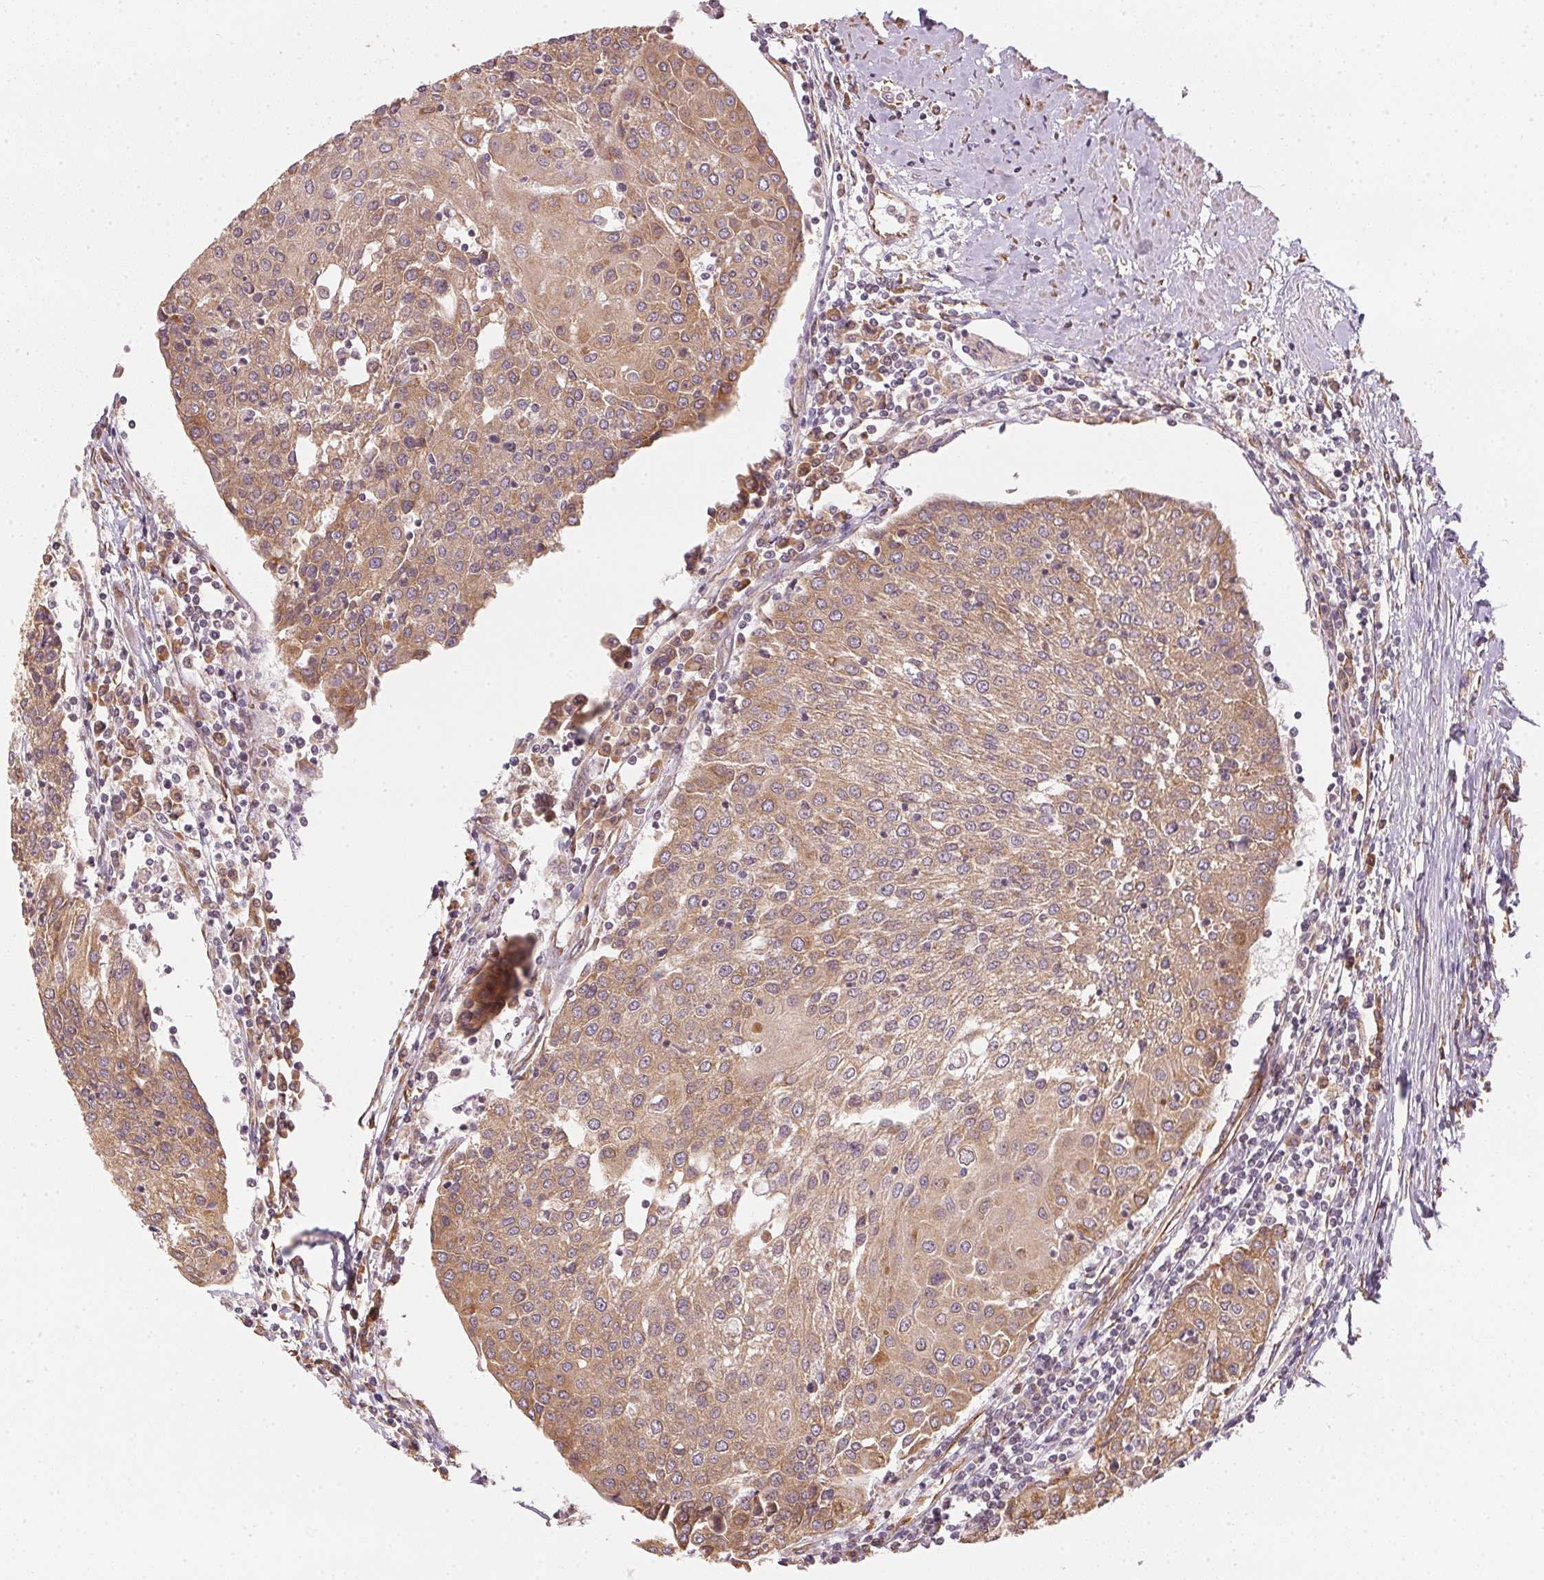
{"staining": {"intensity": "moderate", "quantity": ">75%", "location": "cytoplasmic/membranous"}, "tissue": "urothelial cancer", "cell_type": "Tumor cells", "image_type": "cancer", "snomed": [{"axis": "morphology", "description": "Urothelial carcinoma, High grade"}, {"axis": "topography", "description": "Urinary bladder"}], "caption": "Urothelial carcinoma (high-grade) stained with a brown dye exhibits moderate cytoplasmic/membranous positive positivity in about >75% of tumor cells.", "gene": "STRN4", "patient": {"sex": "female", "age": 85}}